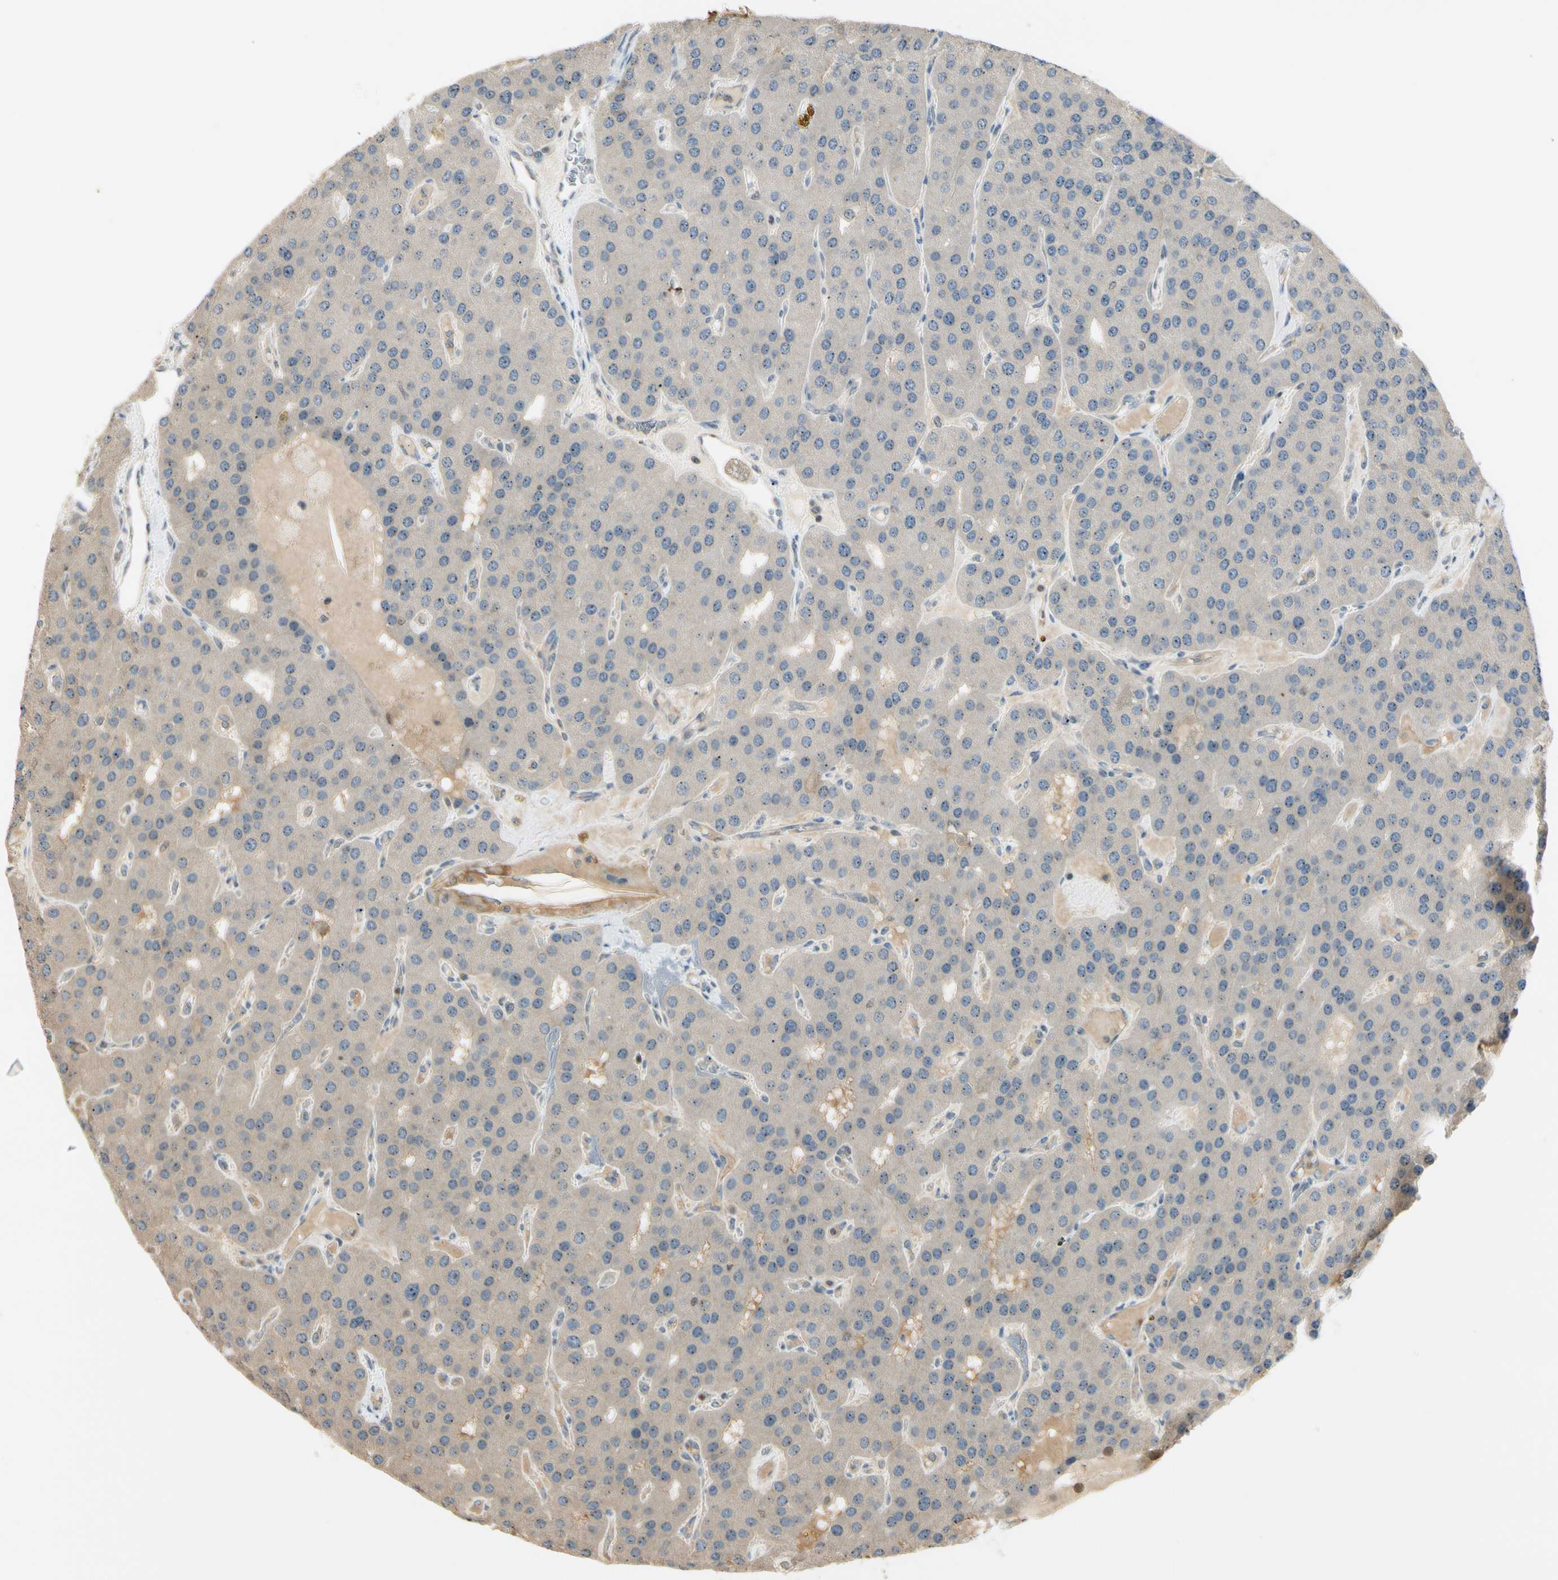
{"staining": {"intensity": "weak", "quantity": ">75%", "location": "cytoplasmic/membranous"}, "tissue": "parathyroid gland", "cell_type": "Glandular cells", "image_type": "normal", "snomed": [{"axis": "morphology", "description": "Normal tissue, NOS"}, {"axis": "morphology", "description": "Adenoma, NOS"}, {"axis": "topography", "description": "Parathyroid gland"}], "caption": "The photomicrograph demonstrates a brown stain indicating the presence of a protein in the cytoplasmic/membranous of glandular cells in parathyroid gland.", "gene": "NFYA", "patient": {"sex": "female", "age": 86}}